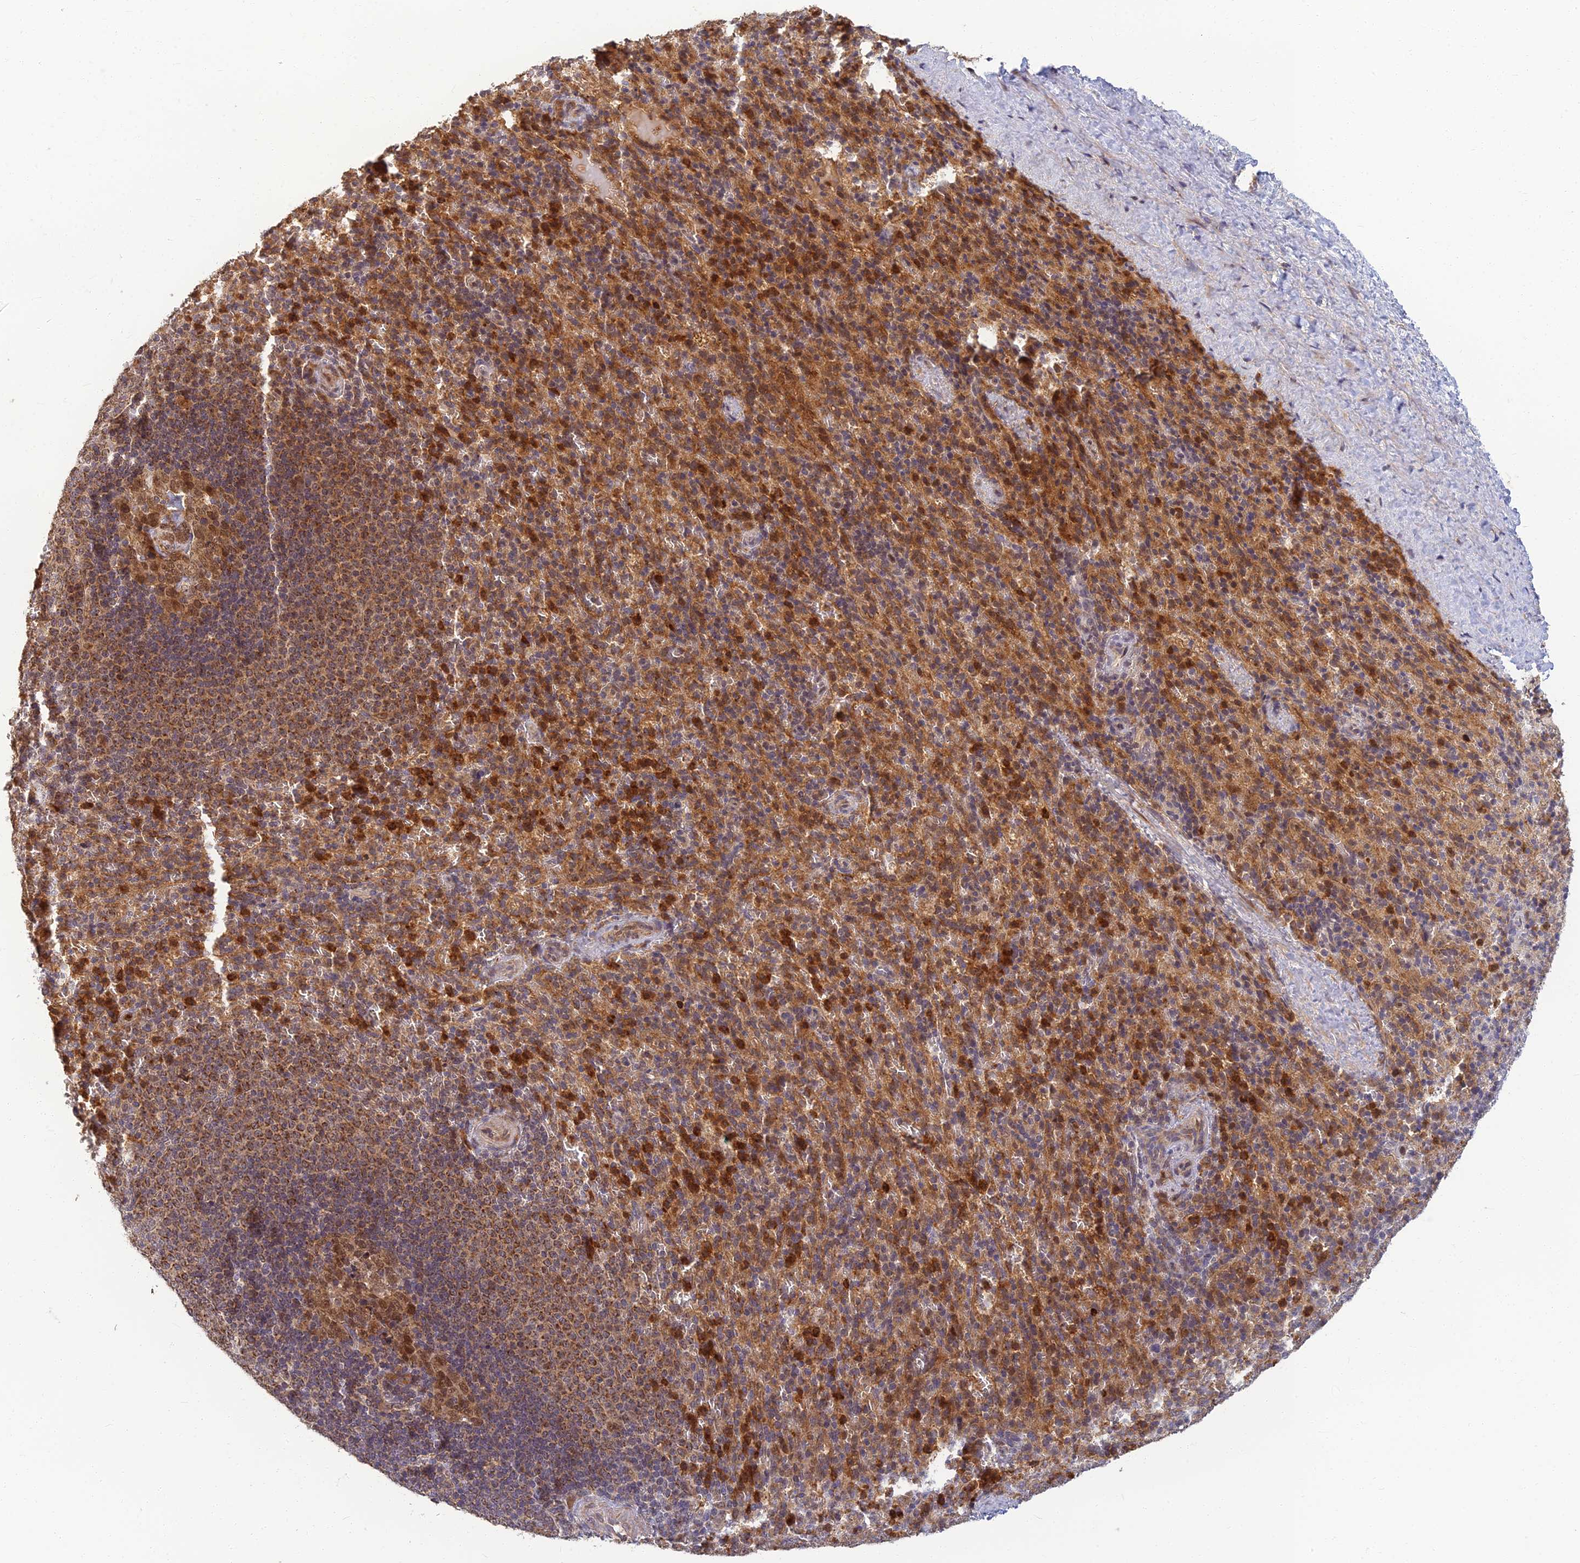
{"staining": {"intensity": "moderate", "quantity": "25%-75%", "location": "cytoplasmic/membranous"}, "tissue": "spleen", "cell_type": "Cells in red pulp", "image_type": "normal", "snomed": [{"axis": "morphology", "description": "Normal tissue, NOS"}, {"axis": "topography", "description": "Spleen"}], "caption": "High-power microscopy captured an IHC micrograph of unremarkable spleen, revealing moderate cytoplasmic/membranous staining in approximately 25%-75% of cells in red pulp.", "gene": "RGL3", "patient": {"sex": "female", "age": 21}}